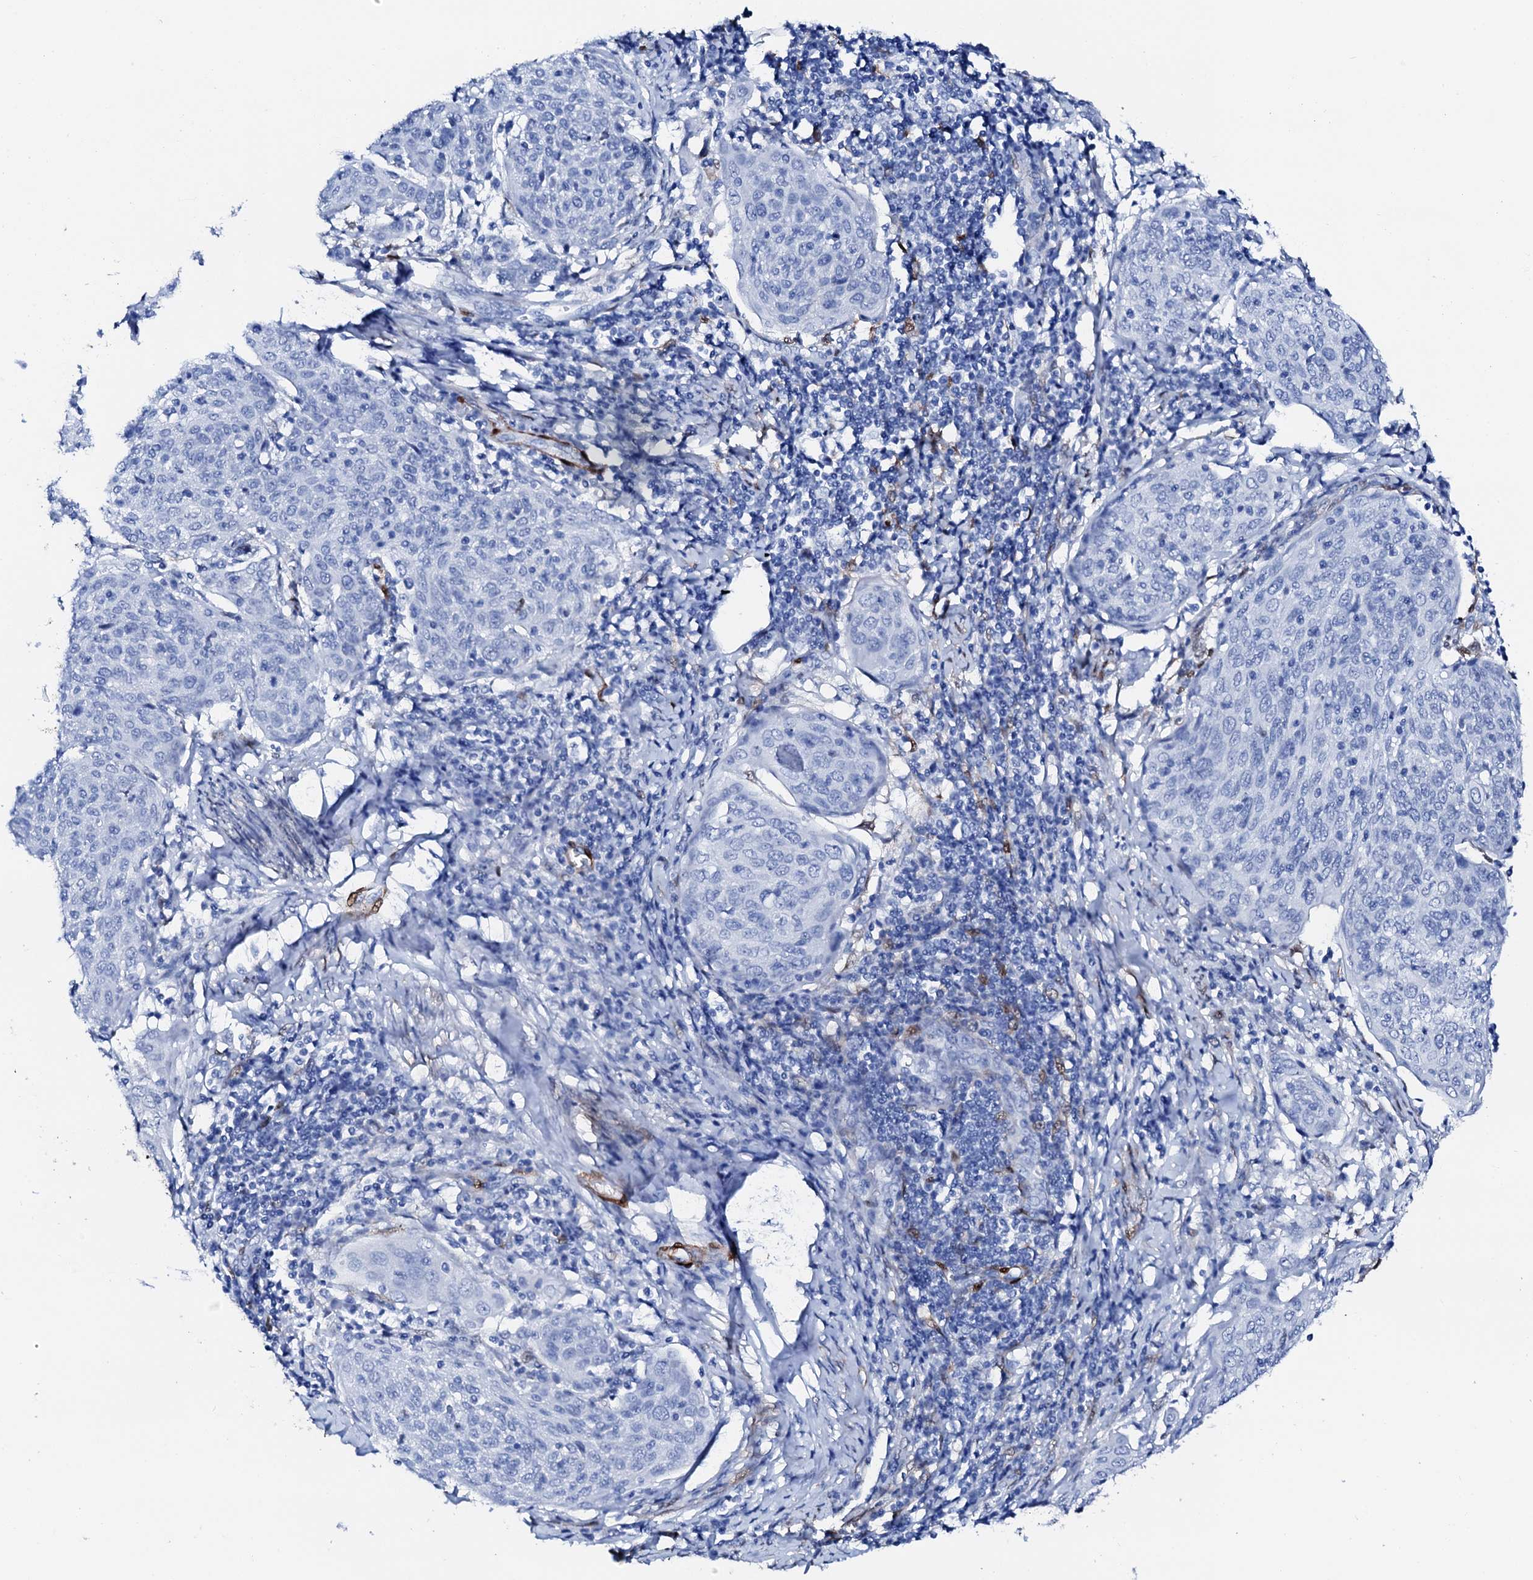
{"staining": {"intensity": "negative", "quantity": "none", "location": "none"}, "tissue": "cervical cancer", "cell_type": "Tumor cells", "image_type": "cancer", "snomed": [{"axis": "morphology", "description": "Squamous cell carcinoma, NOS"}, {"axis": "topography", "description": "Cervix"}], "caption": "This is a micrograph of immunohistochemistry (IHC) staining of squamous cell carcinoma (cervical), which shows no expression in tumor cells.", "gene": "NRIP2", "patient": {"sex": "female", "age": 67}}